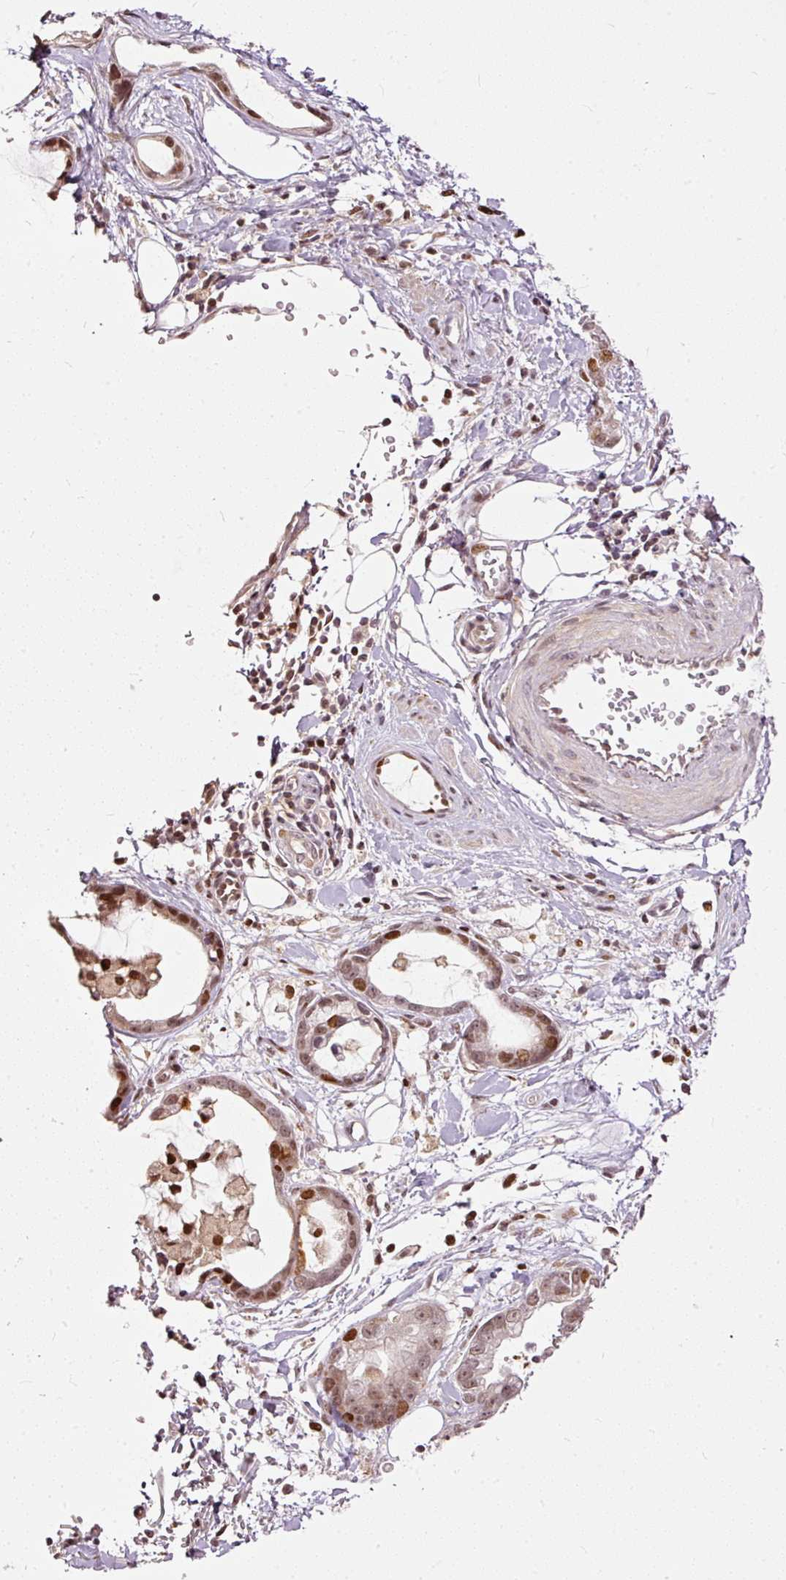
{"staining": {"intensity": "moderate", "quantity": "25%-75%", "location": "nuclear"}, "tissue": "stomach cancer", "cell_type": "Tumor cells", "image_type": "cancer", "snomed": [{"axis": "morphology", "description": "Adenocarcinoma, NOS"}, {"axis": "topography", "description": "Stomach"}], "caption": "Stomach cancer (adenocarcinoma) was stained to show a protein in brown. There is medium levels of moderate nuclear positivity in approximately 25%-75% of tumor cells.", "gene": "ZNF778", "patient": {"sex": "male", "age": 55}}